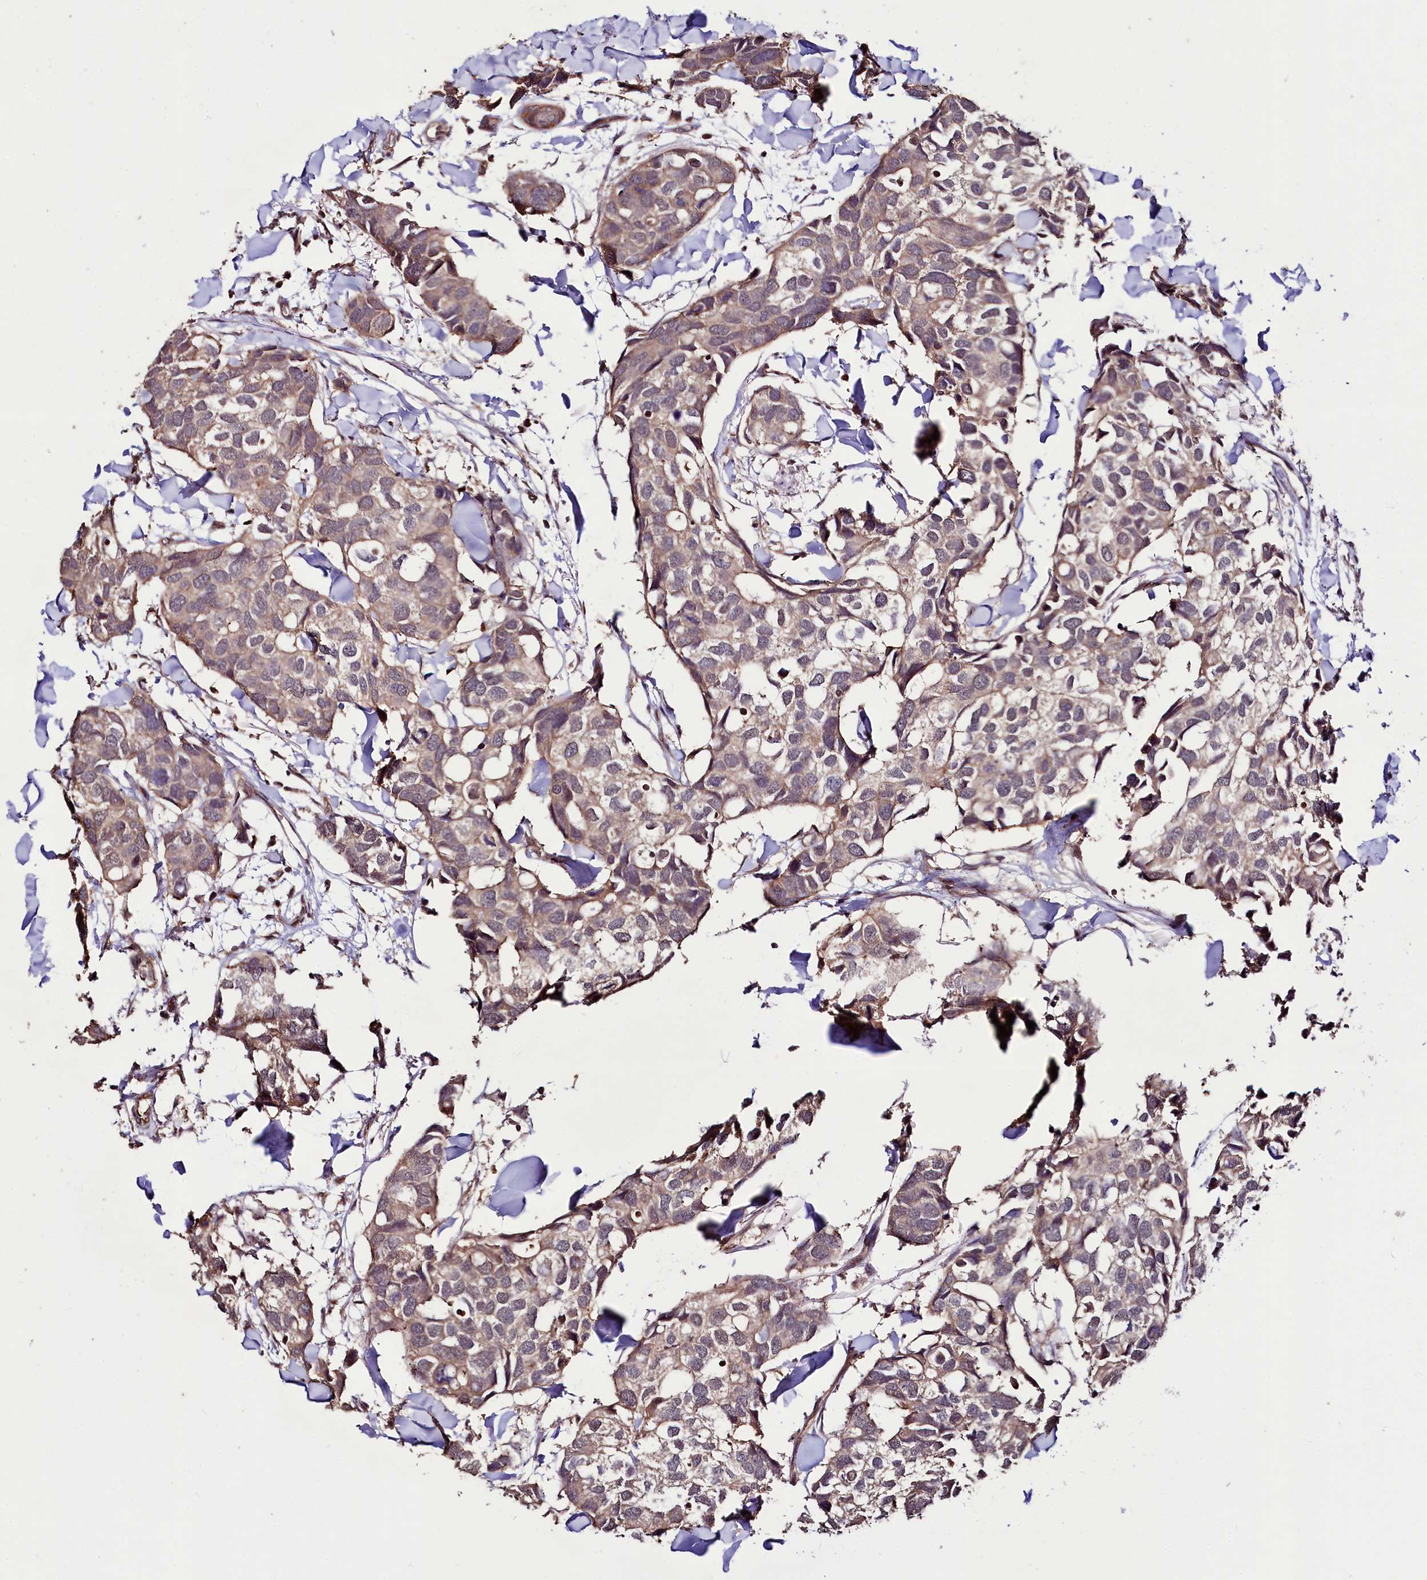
{"staining": {"intensity": "weak", "quantity": "25%-75%", "location": "cytoplasmic/membranous"}, "tissue": "breast cancer", "cell_type": "Tumor cells", "image_type": "cancer", "snomed": [{"axis": "morphology", "description": "Duct carcinoma"}, {"axis": "topography", "description": "Breast"}], "caption": "A histopathology image showing weak cytoplasmic/membranous expression in approximately 25%-75% of tumor cells in invasive ductal carcinoma (breast), as visualized by brown immunohistochemical staining.", "gene": "KLRB1", "patient": {"sex": "female", "age": 83}}